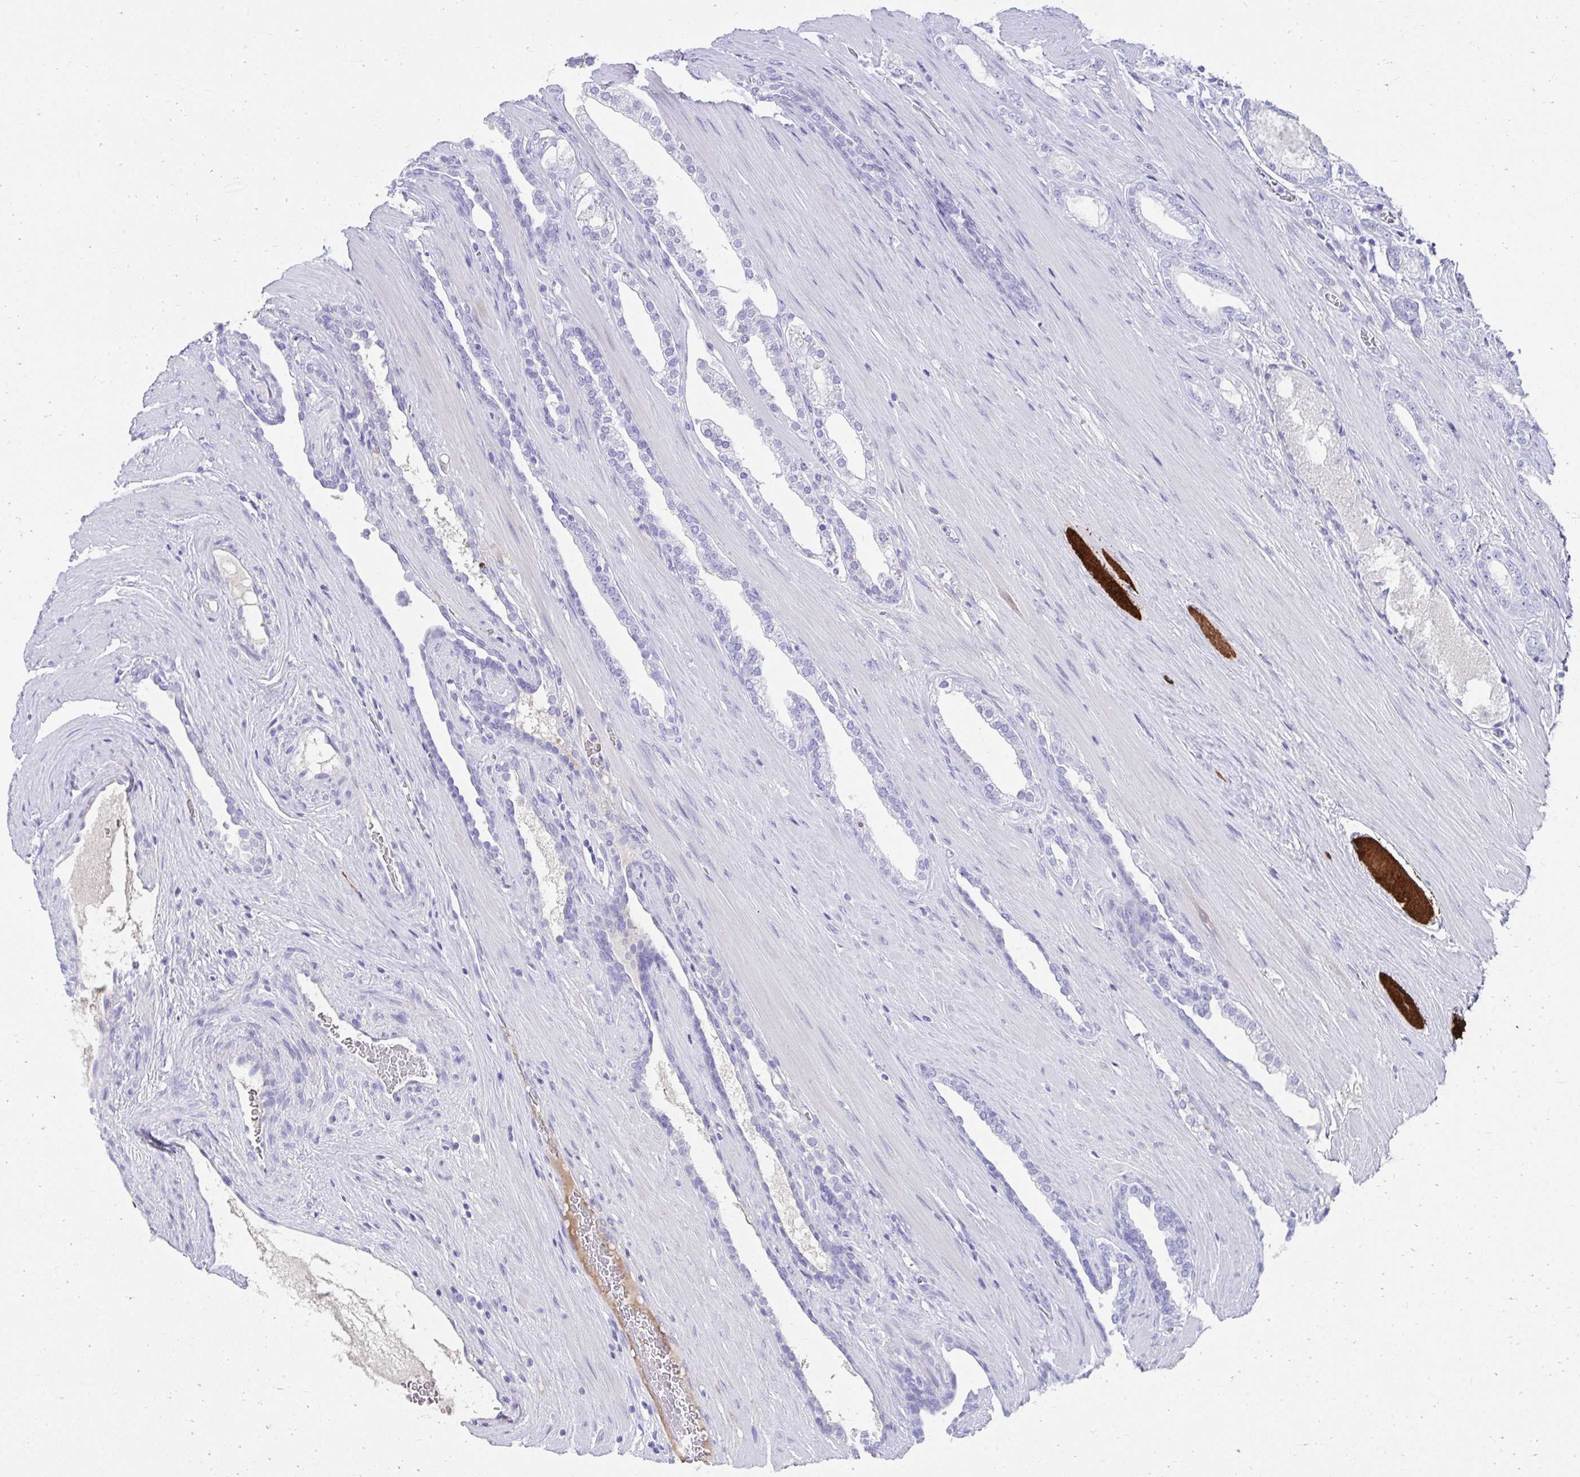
{"staining": {"intensity": "negative", "quantity": "none", "location": "none"}, "tissue": "prostate cancer", "cell_type": "Tumor cells", "image_type": "cancer", "snomed": [{"axis": "morphology", "description": "Adenocarcinoma, High grade"}, {"axis": "topography", "description": "Prostate"}], "caption": "High magnification brightfield microscopy of prostate cancer (high-grade adenocarcinoma) stained with DAB (3,3'-diaminobenzidine) (brown) and counterstained with hematoxylin (blue): tumor cells show no significant positivity.", "gene": "TNNT1", "patient": {"sex": "male", "age": 58}}